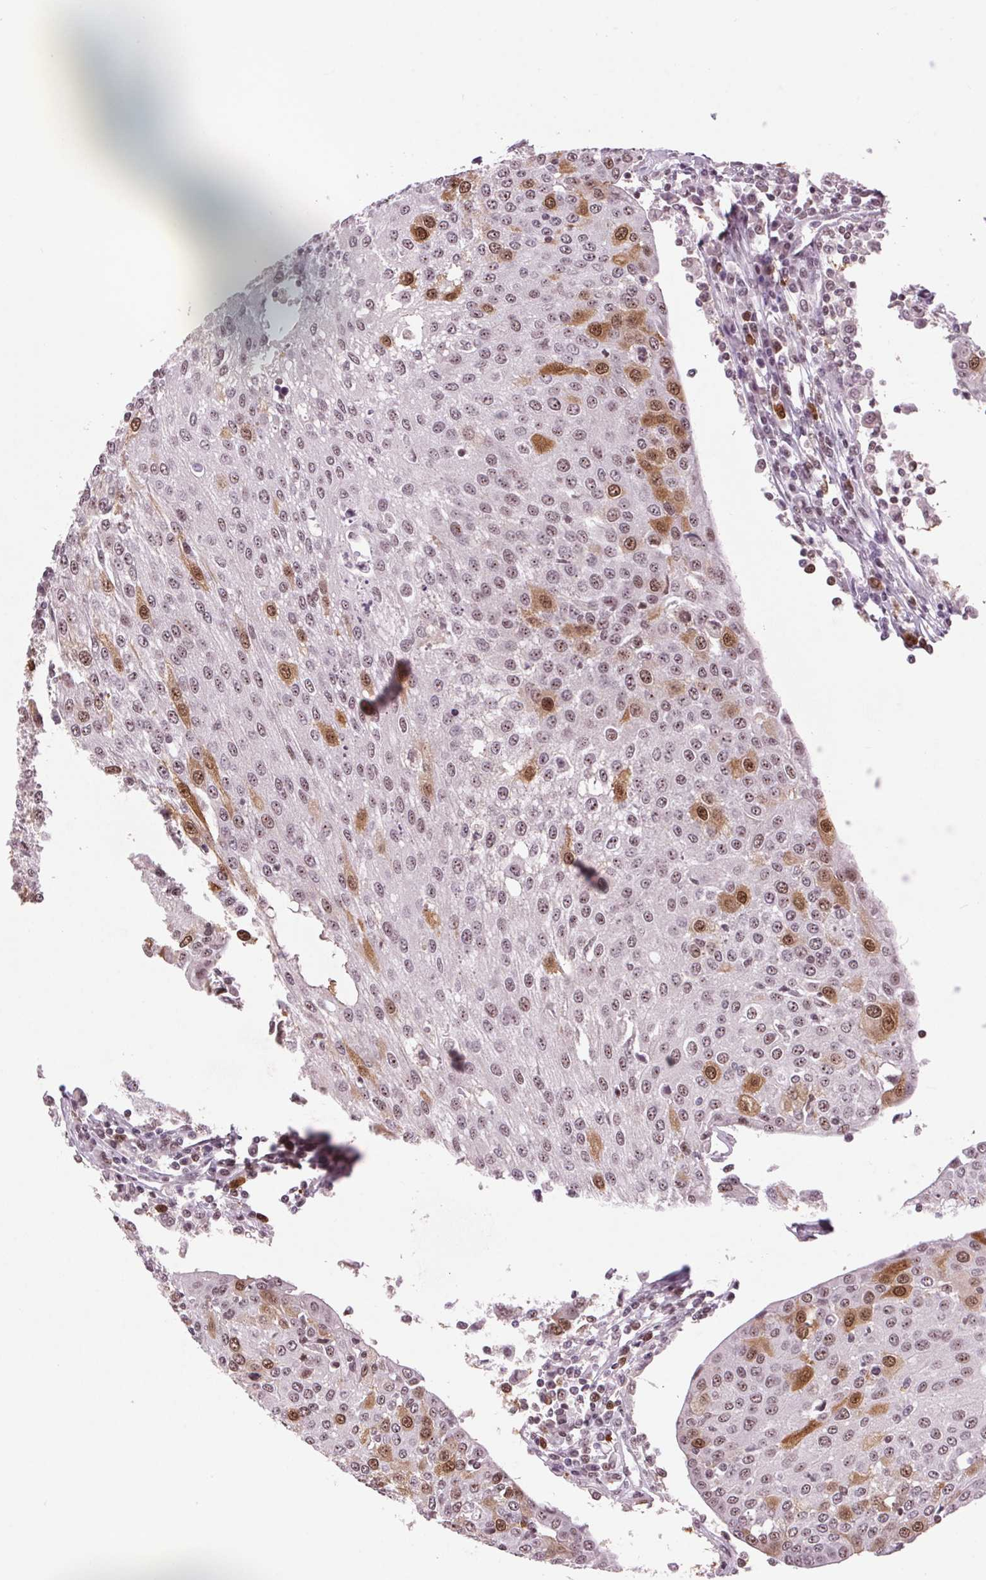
{"staining": {"intensity": "moderate", "quantity": "<25%", "location": "cytoplasmic/membranous,nuclear"}, "tissue": "urothelial cancer", "cell_type": "Tumor cells", "image_type": "cancer", "snomed": [{"axis": "morphology", "description": "Urothelial carcinoma, High grade"}, {"axis": "topography", "description": "Urinary bladder"}], "caption": "Protein expression analysis of urothelial cancer demonstrates moderate cytoplasmic/membranous and nuclear staining in about <25% of tumor cells.", "gene": "CD2BP2", "patient": {"sex": "female", "age": 85}}